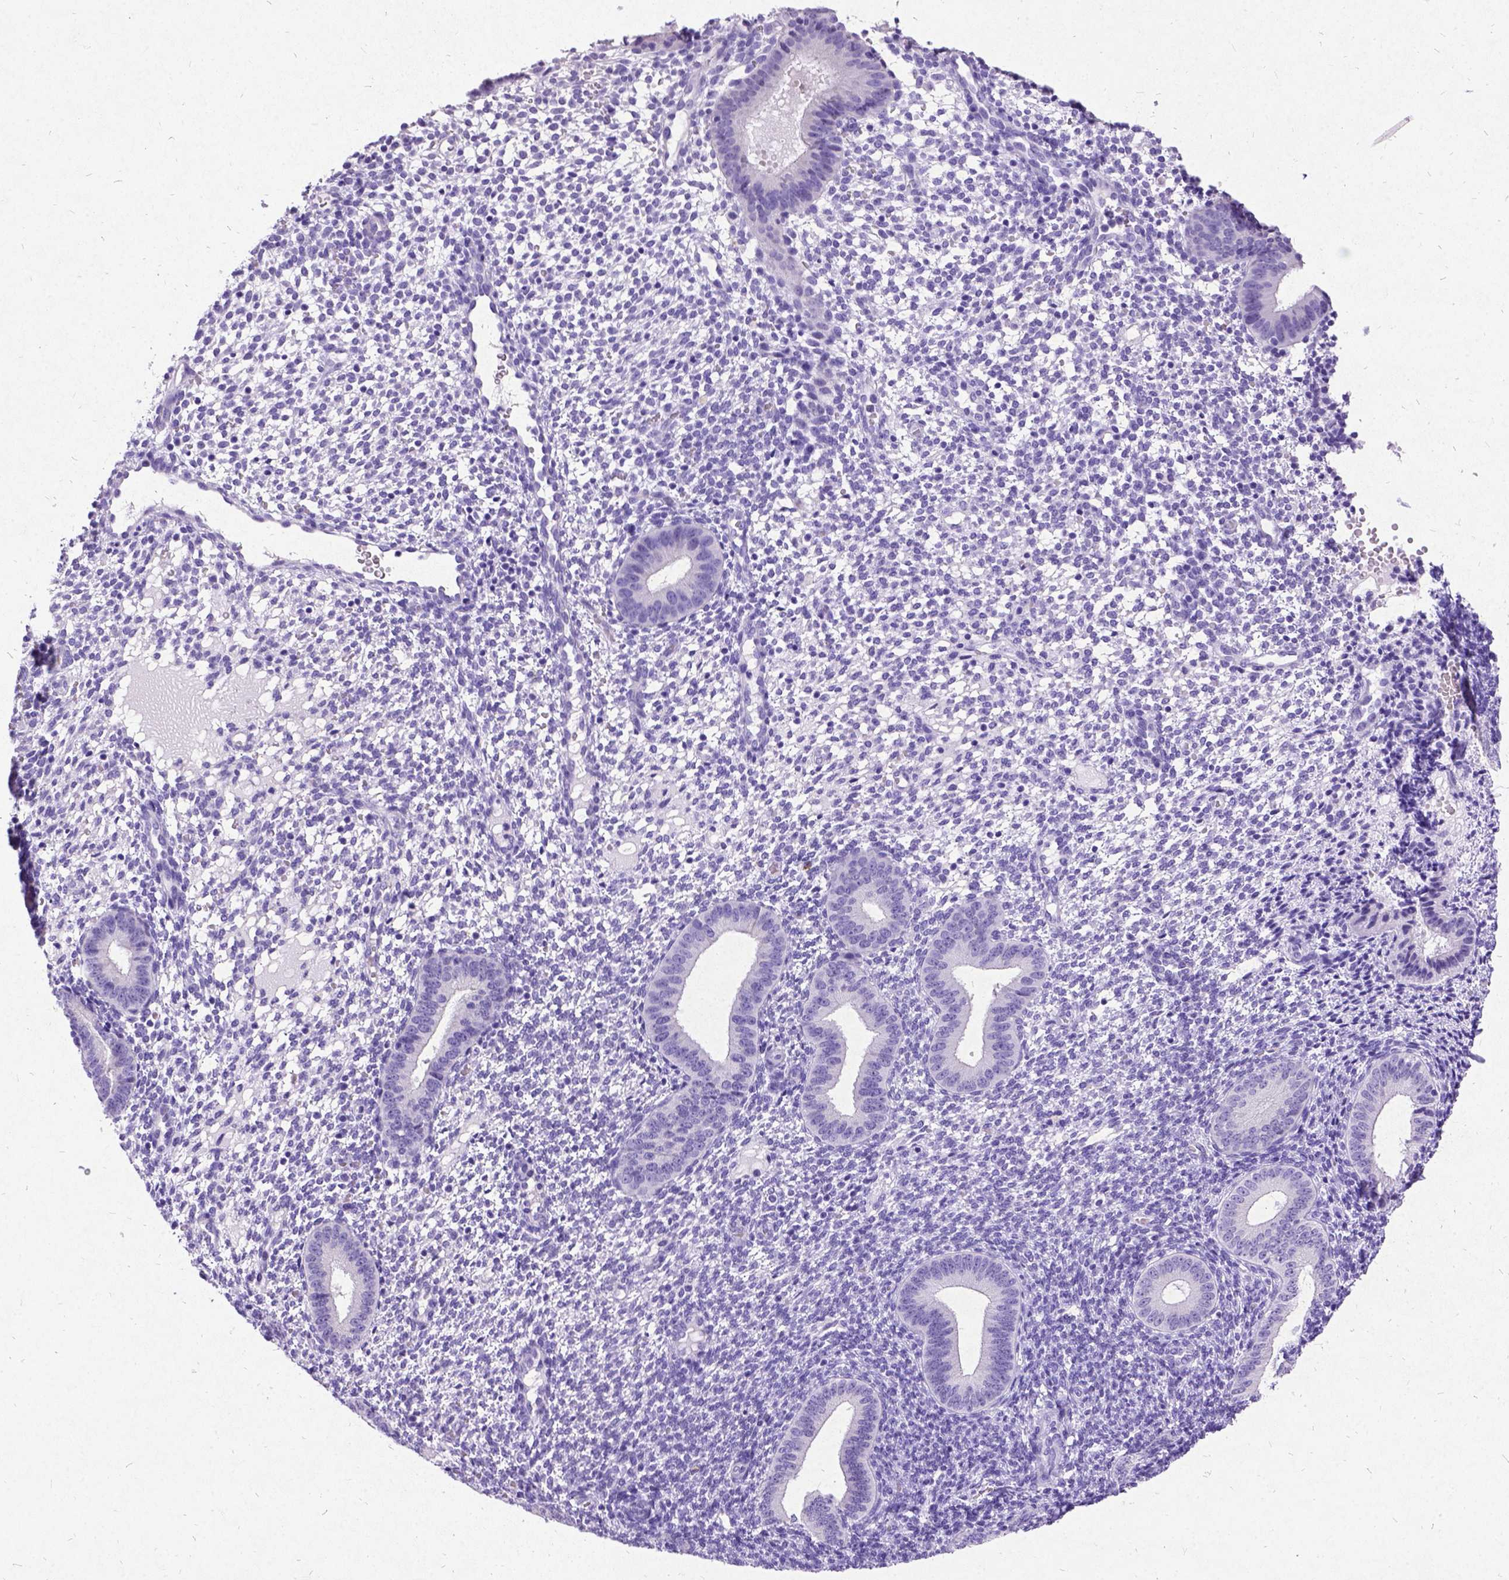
{"staining": {"intensity": "negative", "quantity": "none", "location": "none"}, "tissue": "endometrium", "cell_type": "Cells in endometrial stroma", "image_type": "normal", "snomed": [{"axis": "morphology", "description": "Normal tissue, NOS"}, {"axis": "topography", "description": "Endometrium"}], "caption": "IHC of benign human endometrium displays no staining in cells in endometrial stroma.", "gene": "NEUROD4", "patient": {"sex": "female", "age": 40}}